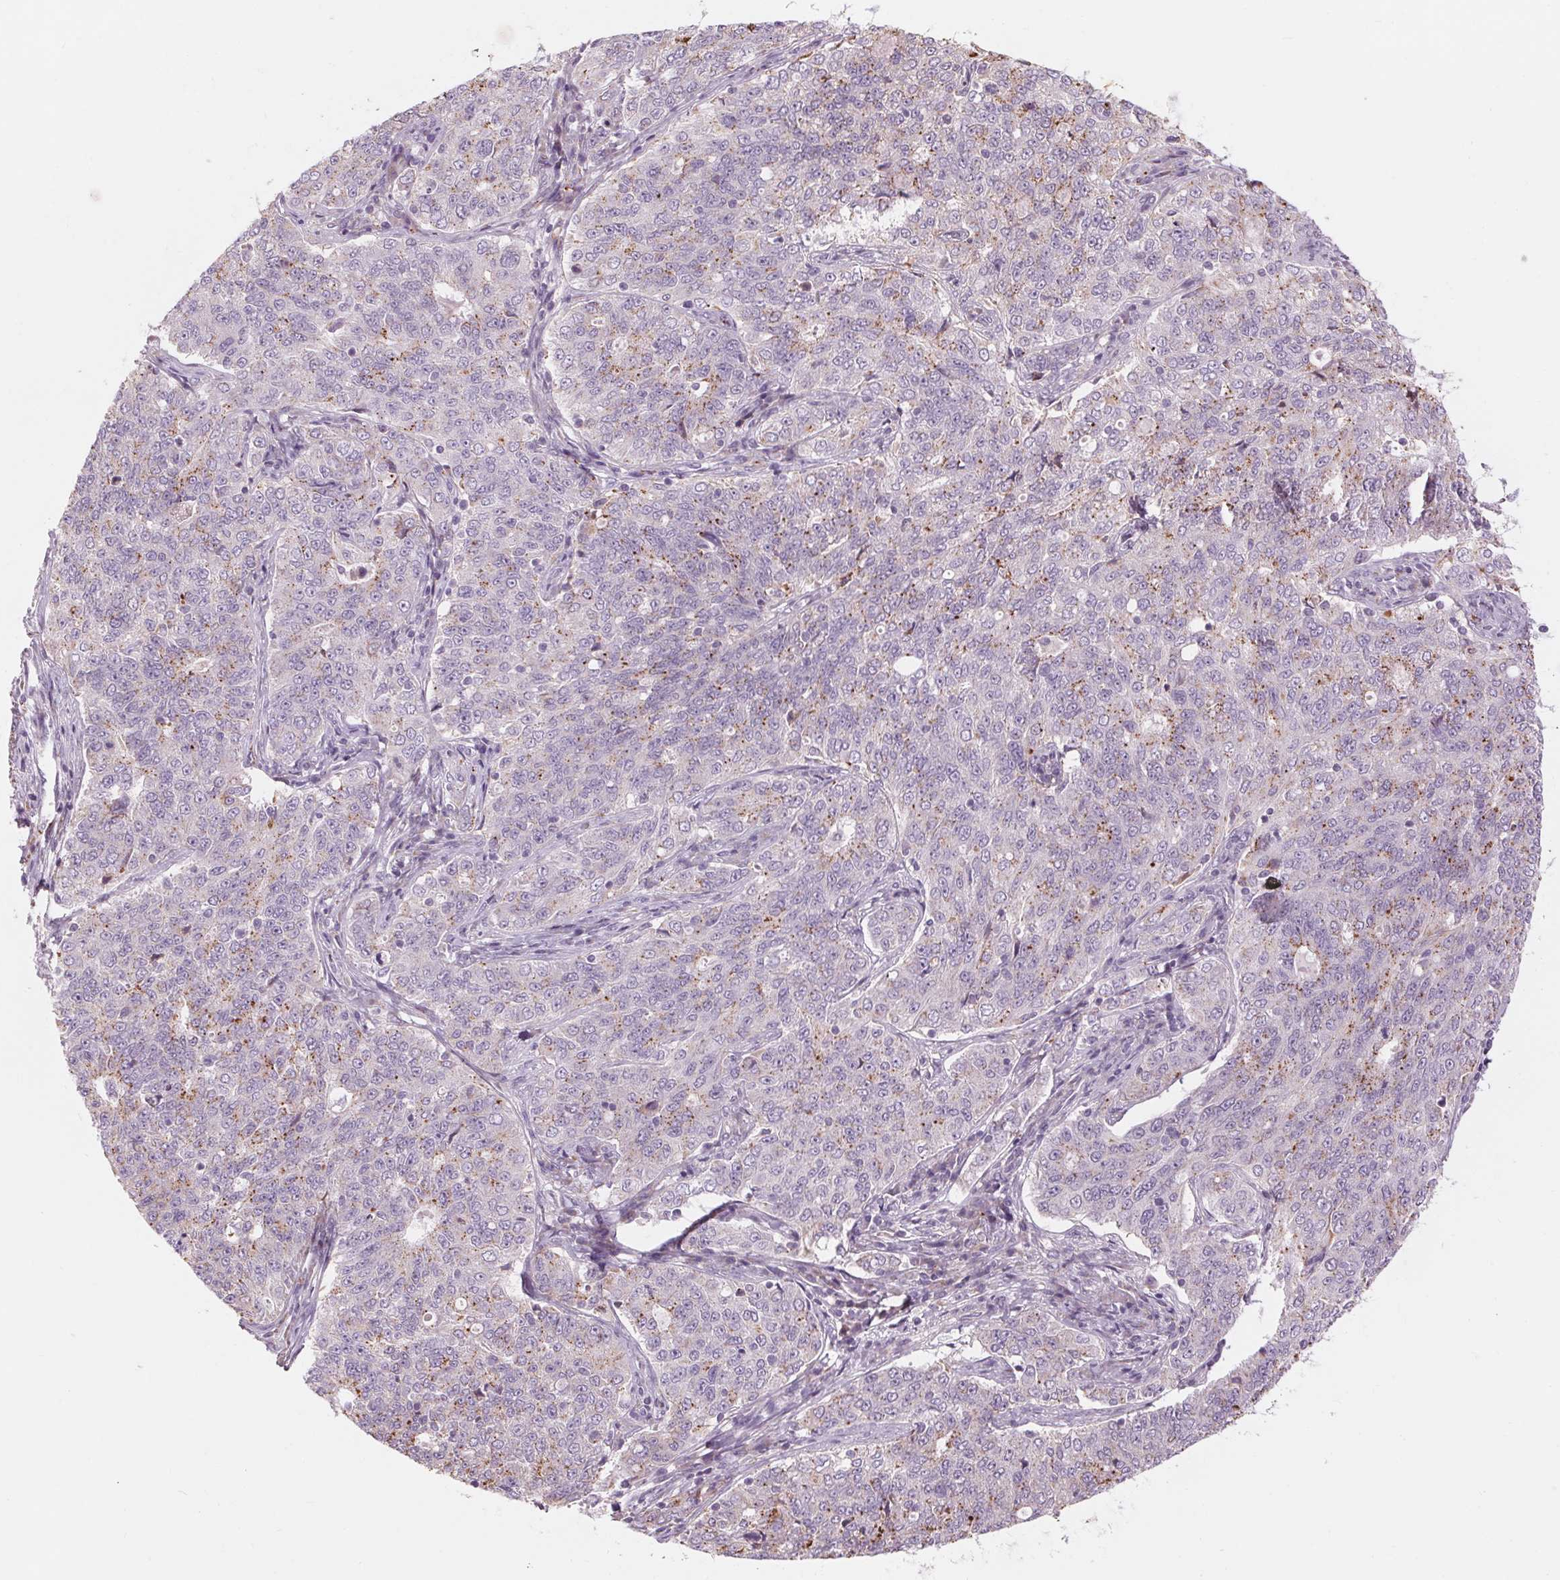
{"staining": {"intensity": "moderate", "quantity": "<25%", "location": "cytoplasmic/membranous"}, "tissue": "endometrial cancer", "cell_type": "Tumor cells", "image_type": "cancer", "snomed": [{"axis": "morphology", "description": "Adenocarcinoma, NOS"}, {"axis": "topography", "description": "Endometrium"}], "caption": "Brown immunohistochemical staining in adenocarcinoma (endometrial) reveals moderate cytoplasmic/membranous positivity in approximately <25% of tumor cells.", "gene": "SAMD5", "patient": {"sex": "female", "age": 43}}